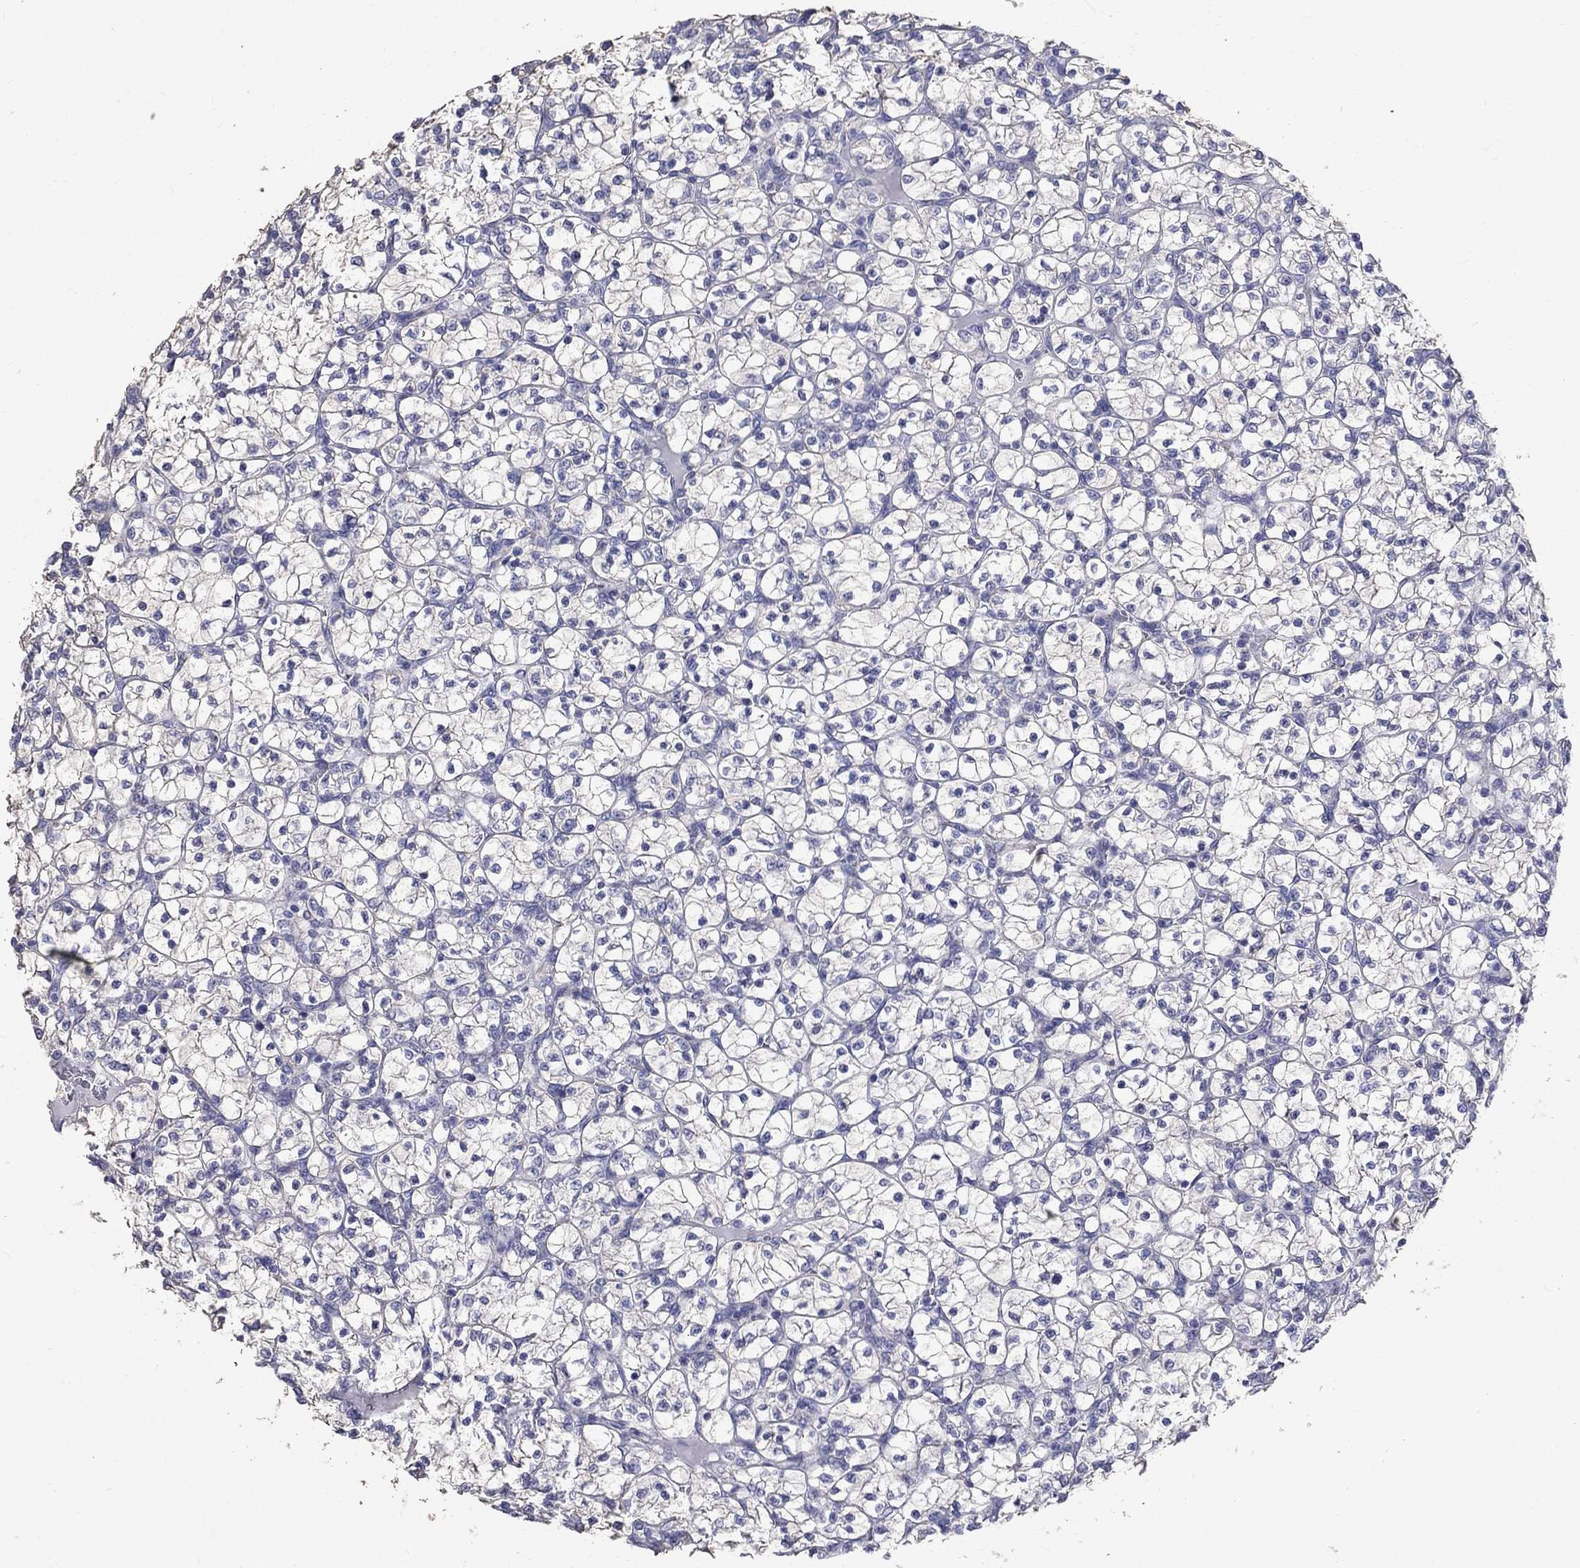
{"staining": {"intensity": "negative", "quantity": "none", "location": "none"}, "tissue": "renal cancer", "cell_type": "Tumor cells", "image_type": "cancer", "snomed": [{"axis": "morphology", "description": "Adenocarcinoma, NOS"}, {"axis": "topography", "description": "Kidney"}], "caption": "Human renal cancer (adenocarcinoma) stained for a protein using immunohistochemistry reveals no staining in tumor cells.", "gene": "ANXA10", "patient": {"sex": "female", "age": 89}}